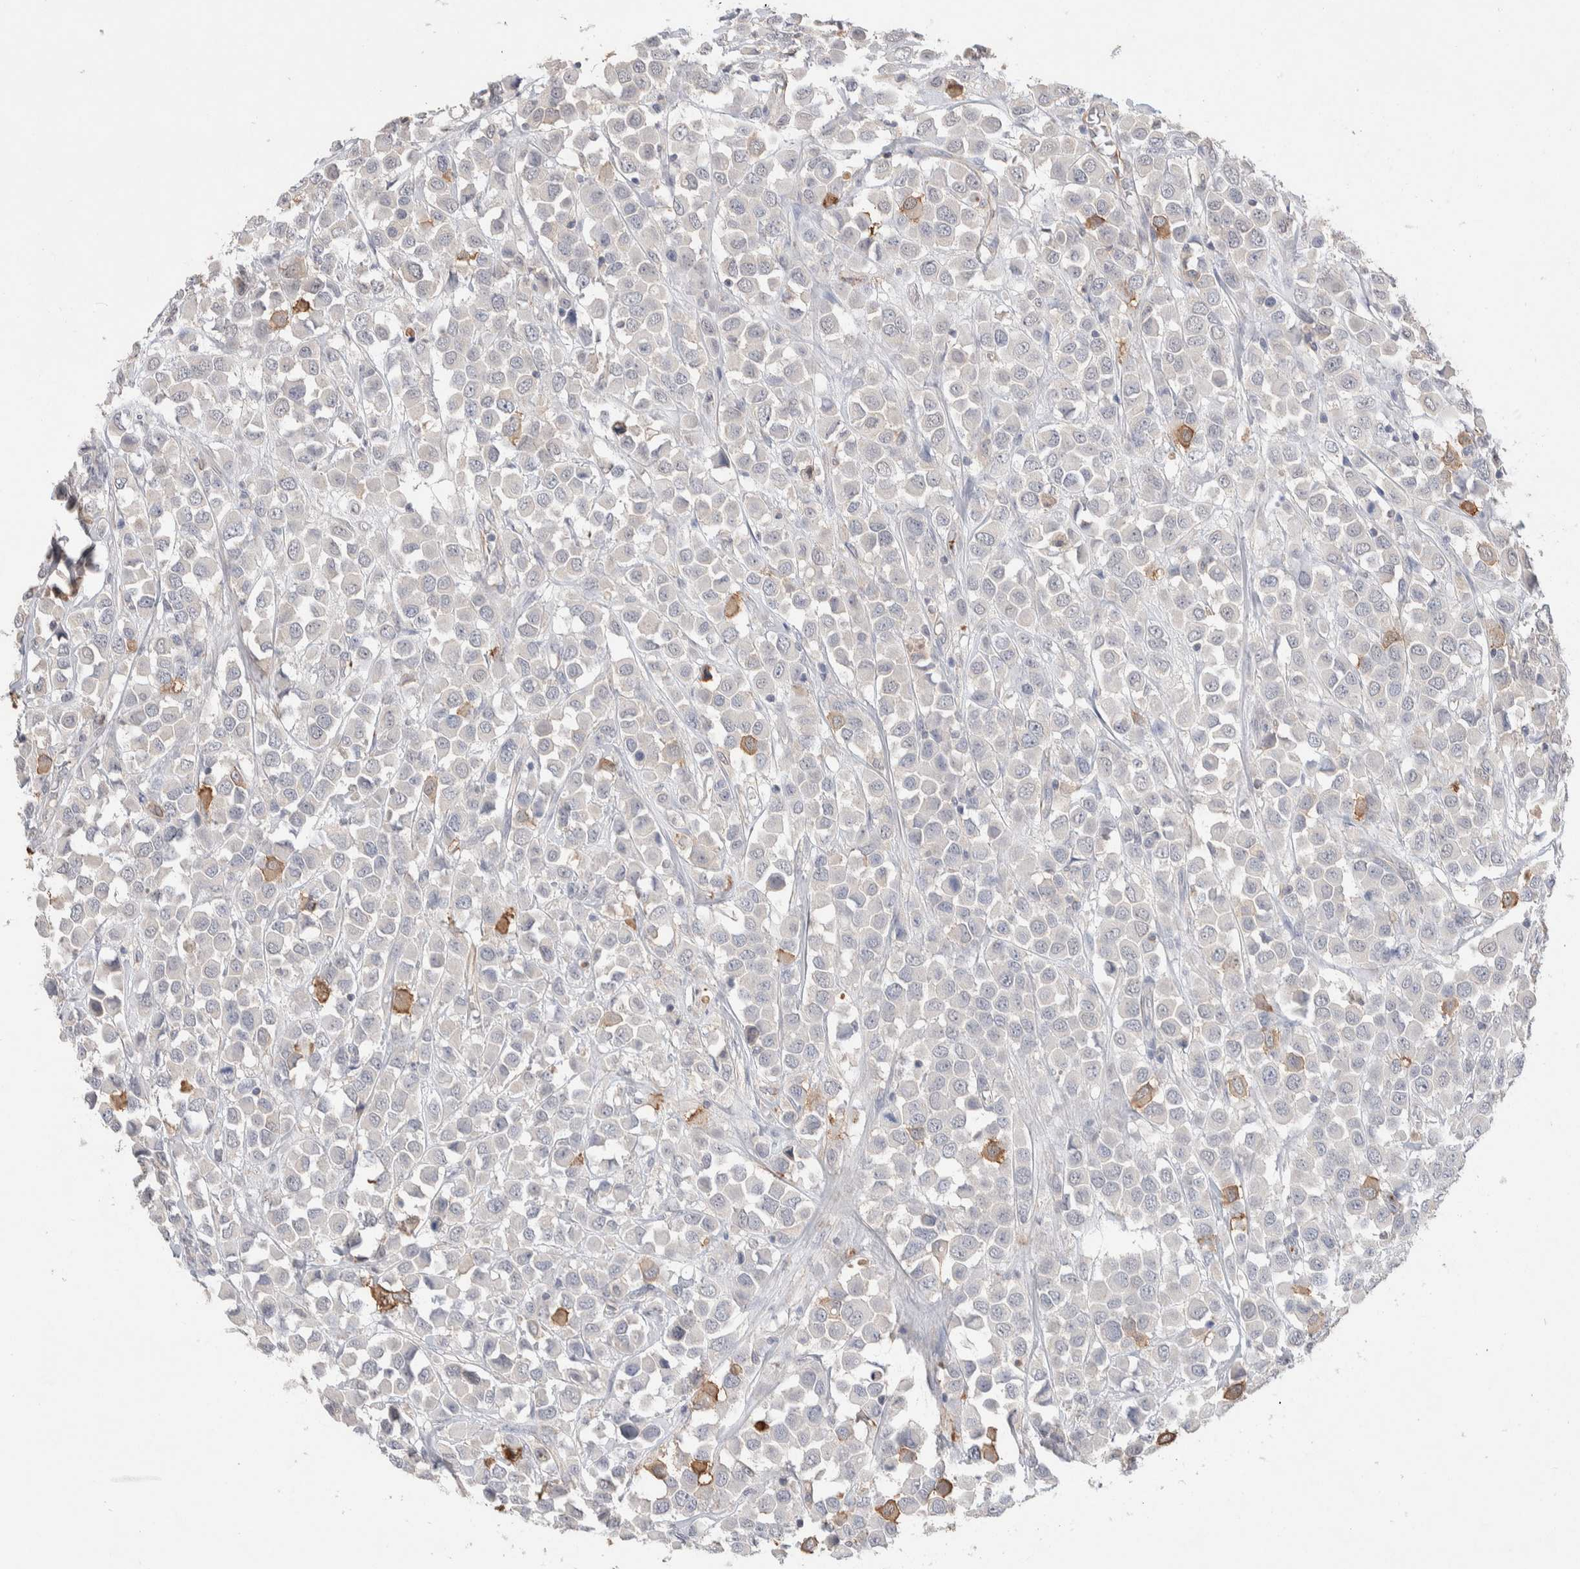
{"staining": {"intensity": "negative", "quantity": "none", "location": "none"}, "tissue": "breast cancer", "cell_type": "Tumor cells", "image_type": "cancer", "snomed": [{"axis": "morphology", "description": "Duct carcinoma"}, {"axis": "topography", "description": "Breast"}], "caption": "Breast cancer (intraductal carcinoma) was stained to show a protein in brown. There is no significant expression in tumor cells.", "gene": "FFAR2", "patient": {"sex": "female", "age": 61}}